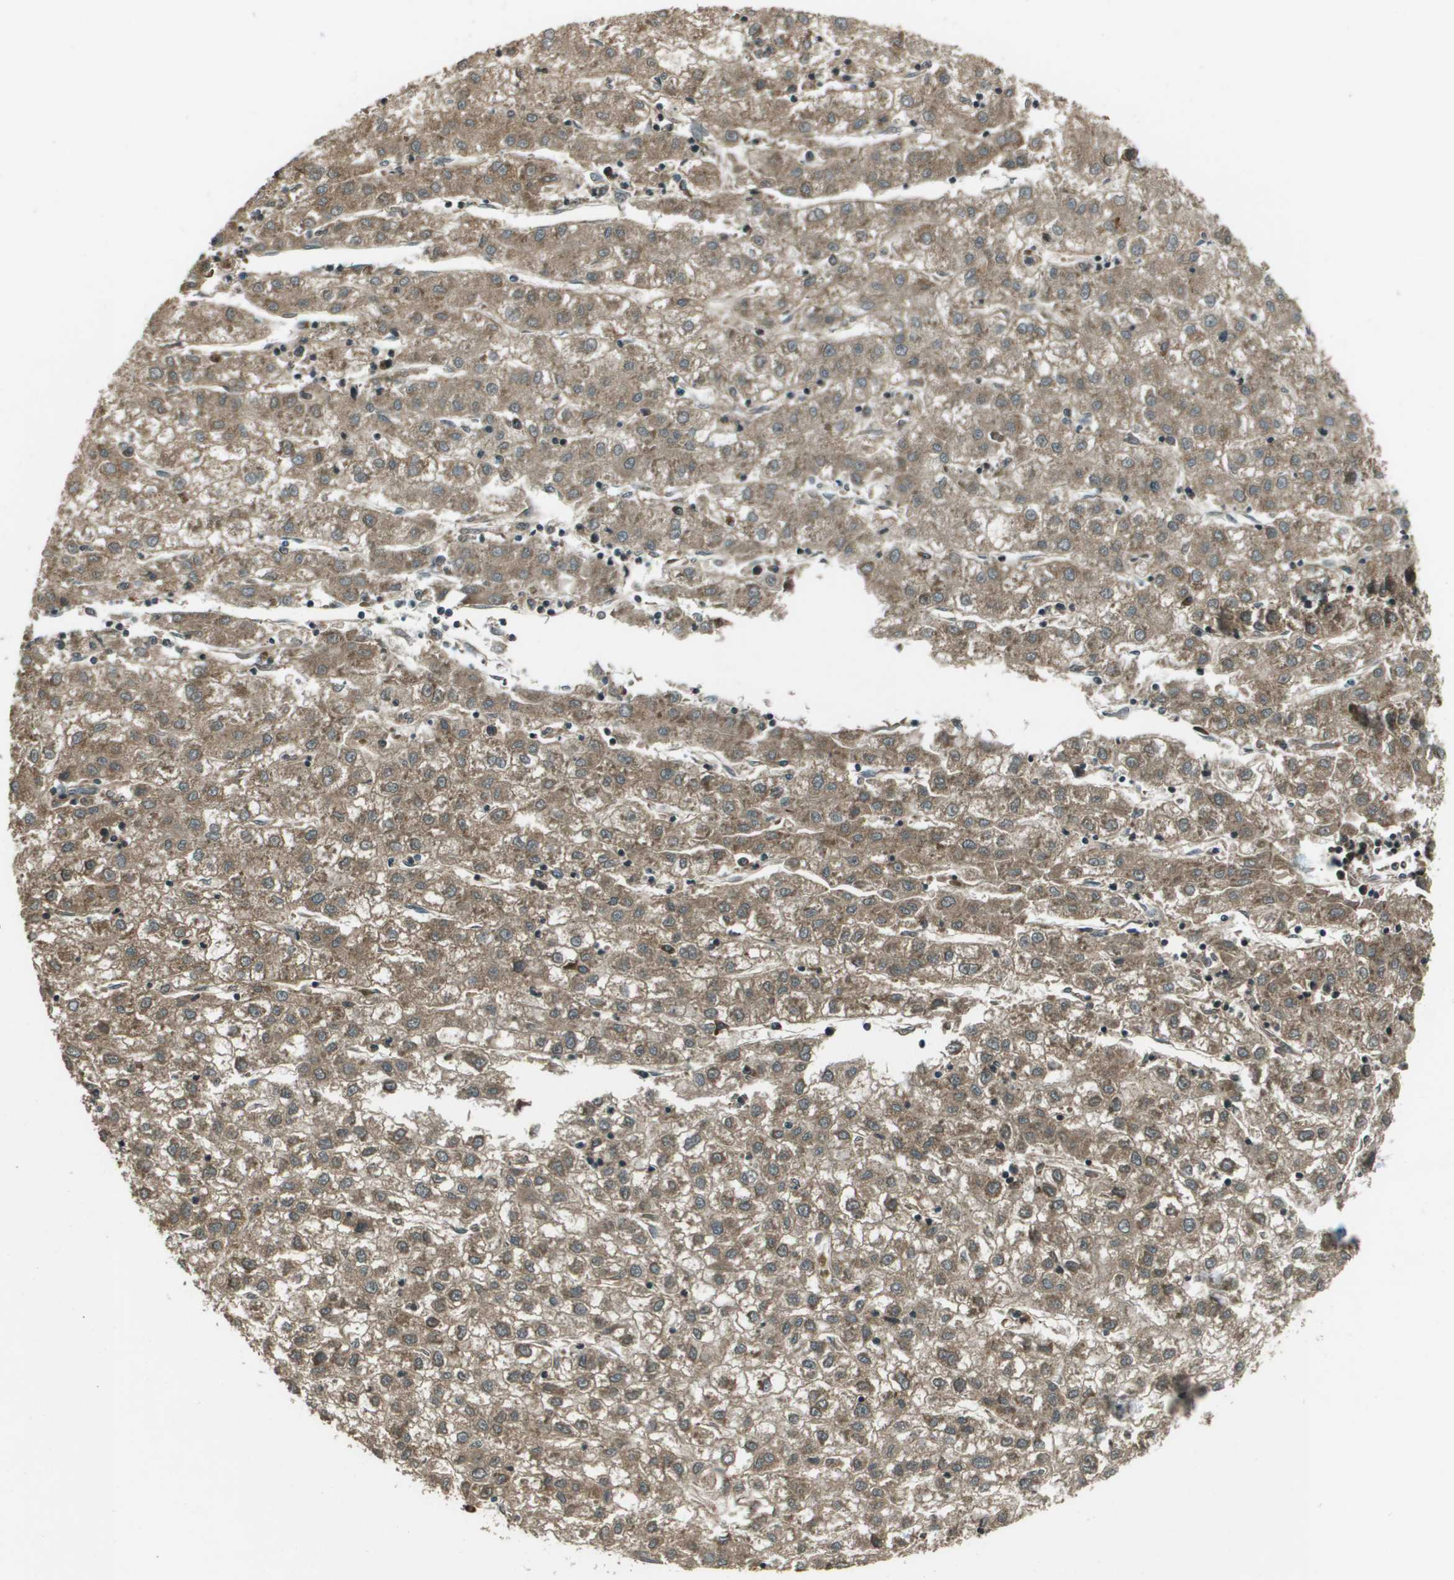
{"staining": {"intensity": "moderate", "quantity": ">75%", "location": "cytoplasmic/membranous"}, "tissue": "liver cancer", "cell_type": "Tumor cells", "image_type": "cancer", "snomed": [{"axis": "morphology", "description": "Carcinoma, Hepatocellular, NOS"}, {"axis": "topography", "description": "Liver"}], "caption": "Immunohistochemistry (IHC) image of neoplastic tissue: human liver cancer stained using IHC shows medium levels of moderate protein expression localized specifically in the cytoplasmic/membranous of tumor cells, appearing as a cytoplasmic/membranous brown color.", "gene": "SDC3", "patient": {"sex": "male", "age": 72}}